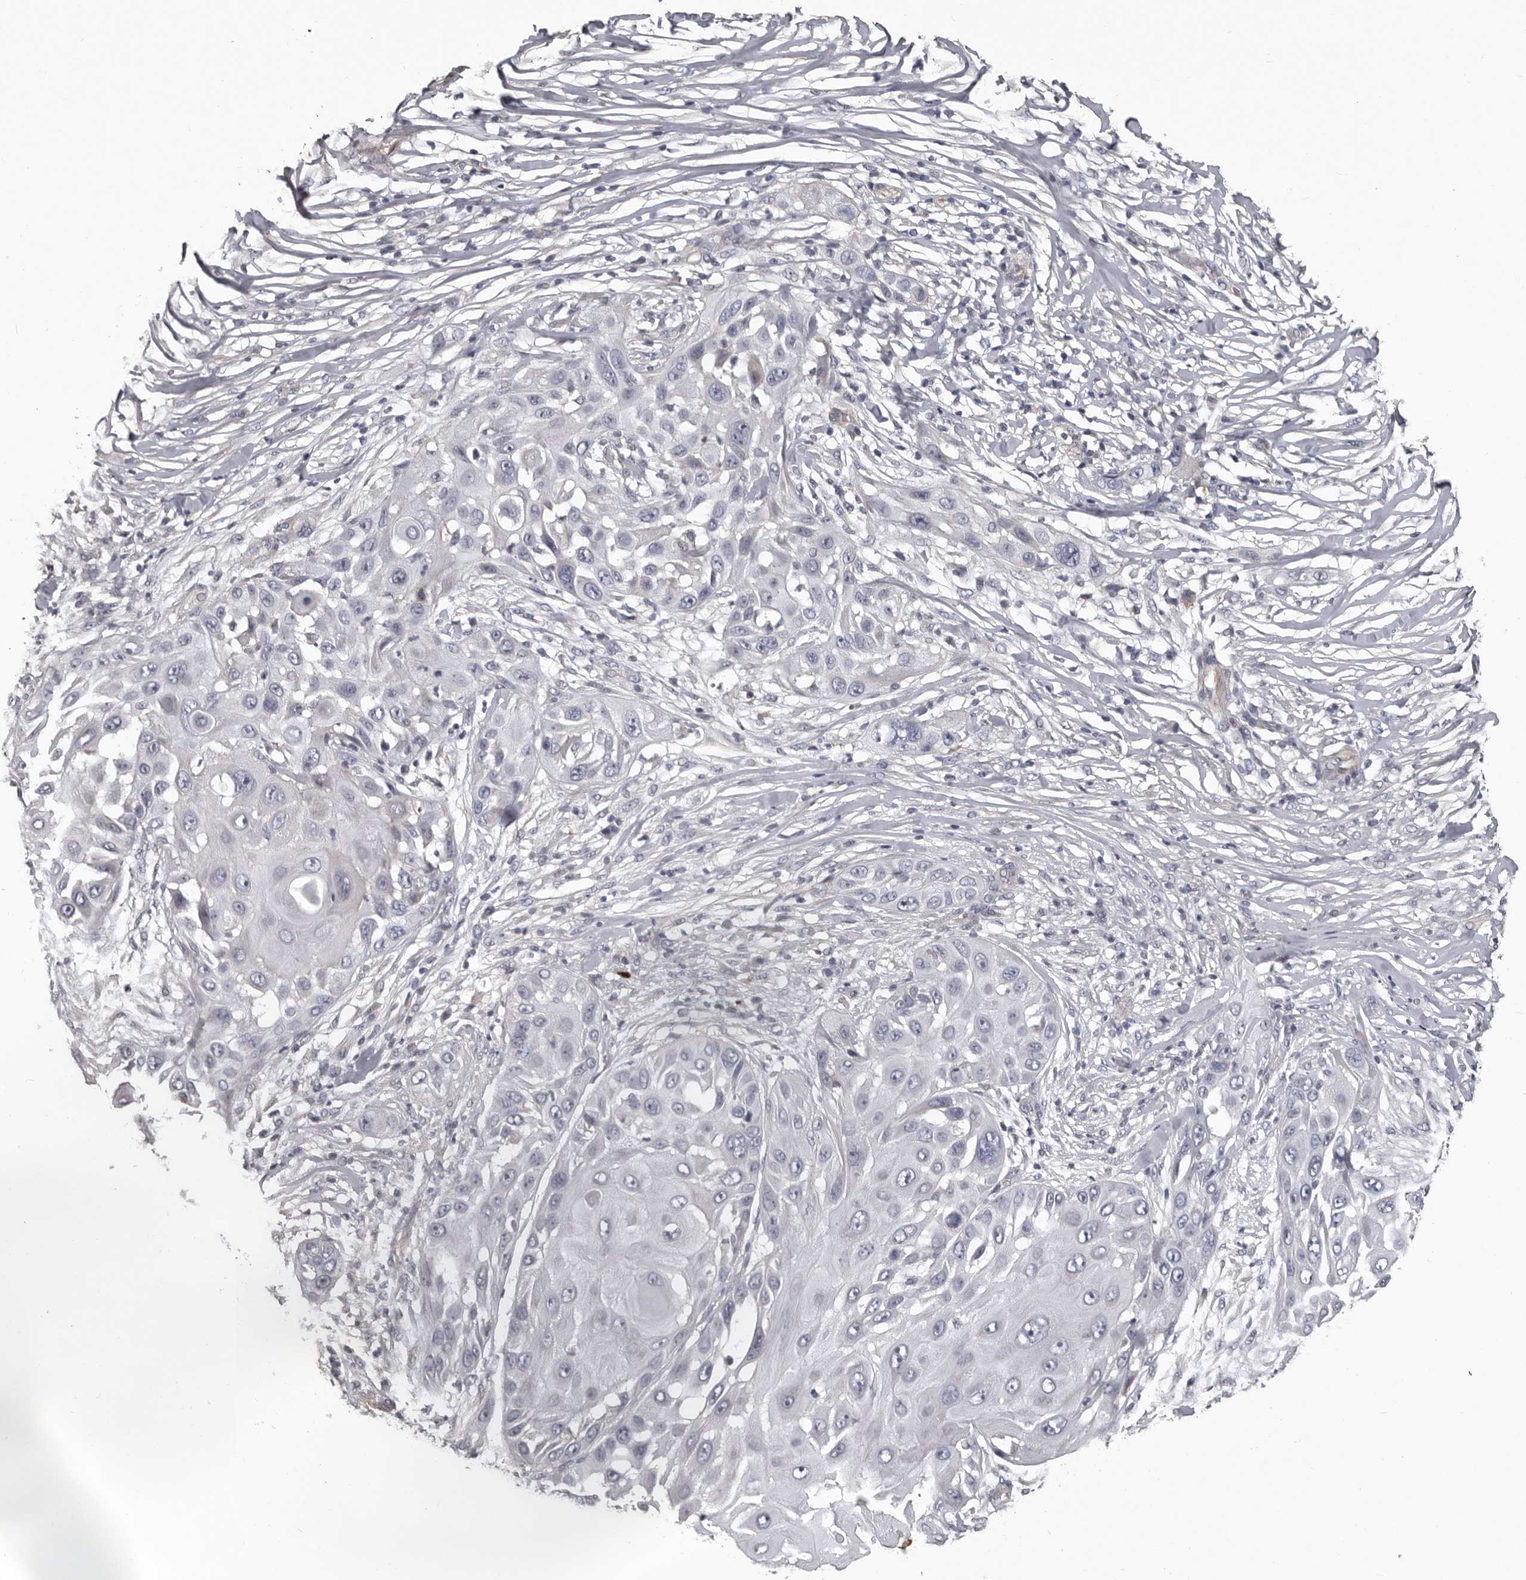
{"staining": {"intensity": "negative", "quantity": "none", "location": "none"}, "tissue": "skin cancer", "cell_type": "Tumor cells", "image_type": "cancer", "snomed": [{"axis": "morphology", "description": "Squamous cell carcinoma, NOS"}, {"axis": "topography", "description": "Skin"}], "caption": "The immunohistochemistry (IHC) photomicrograph has no significant expression in tumor cells of skin cancer tissue. (DAB (3,3'-diaminobenzidine) immunohistochemistry with hematoxylin counter stain).", "gene": "RNF217", "patient": {"sex": "female", "age": 44}}